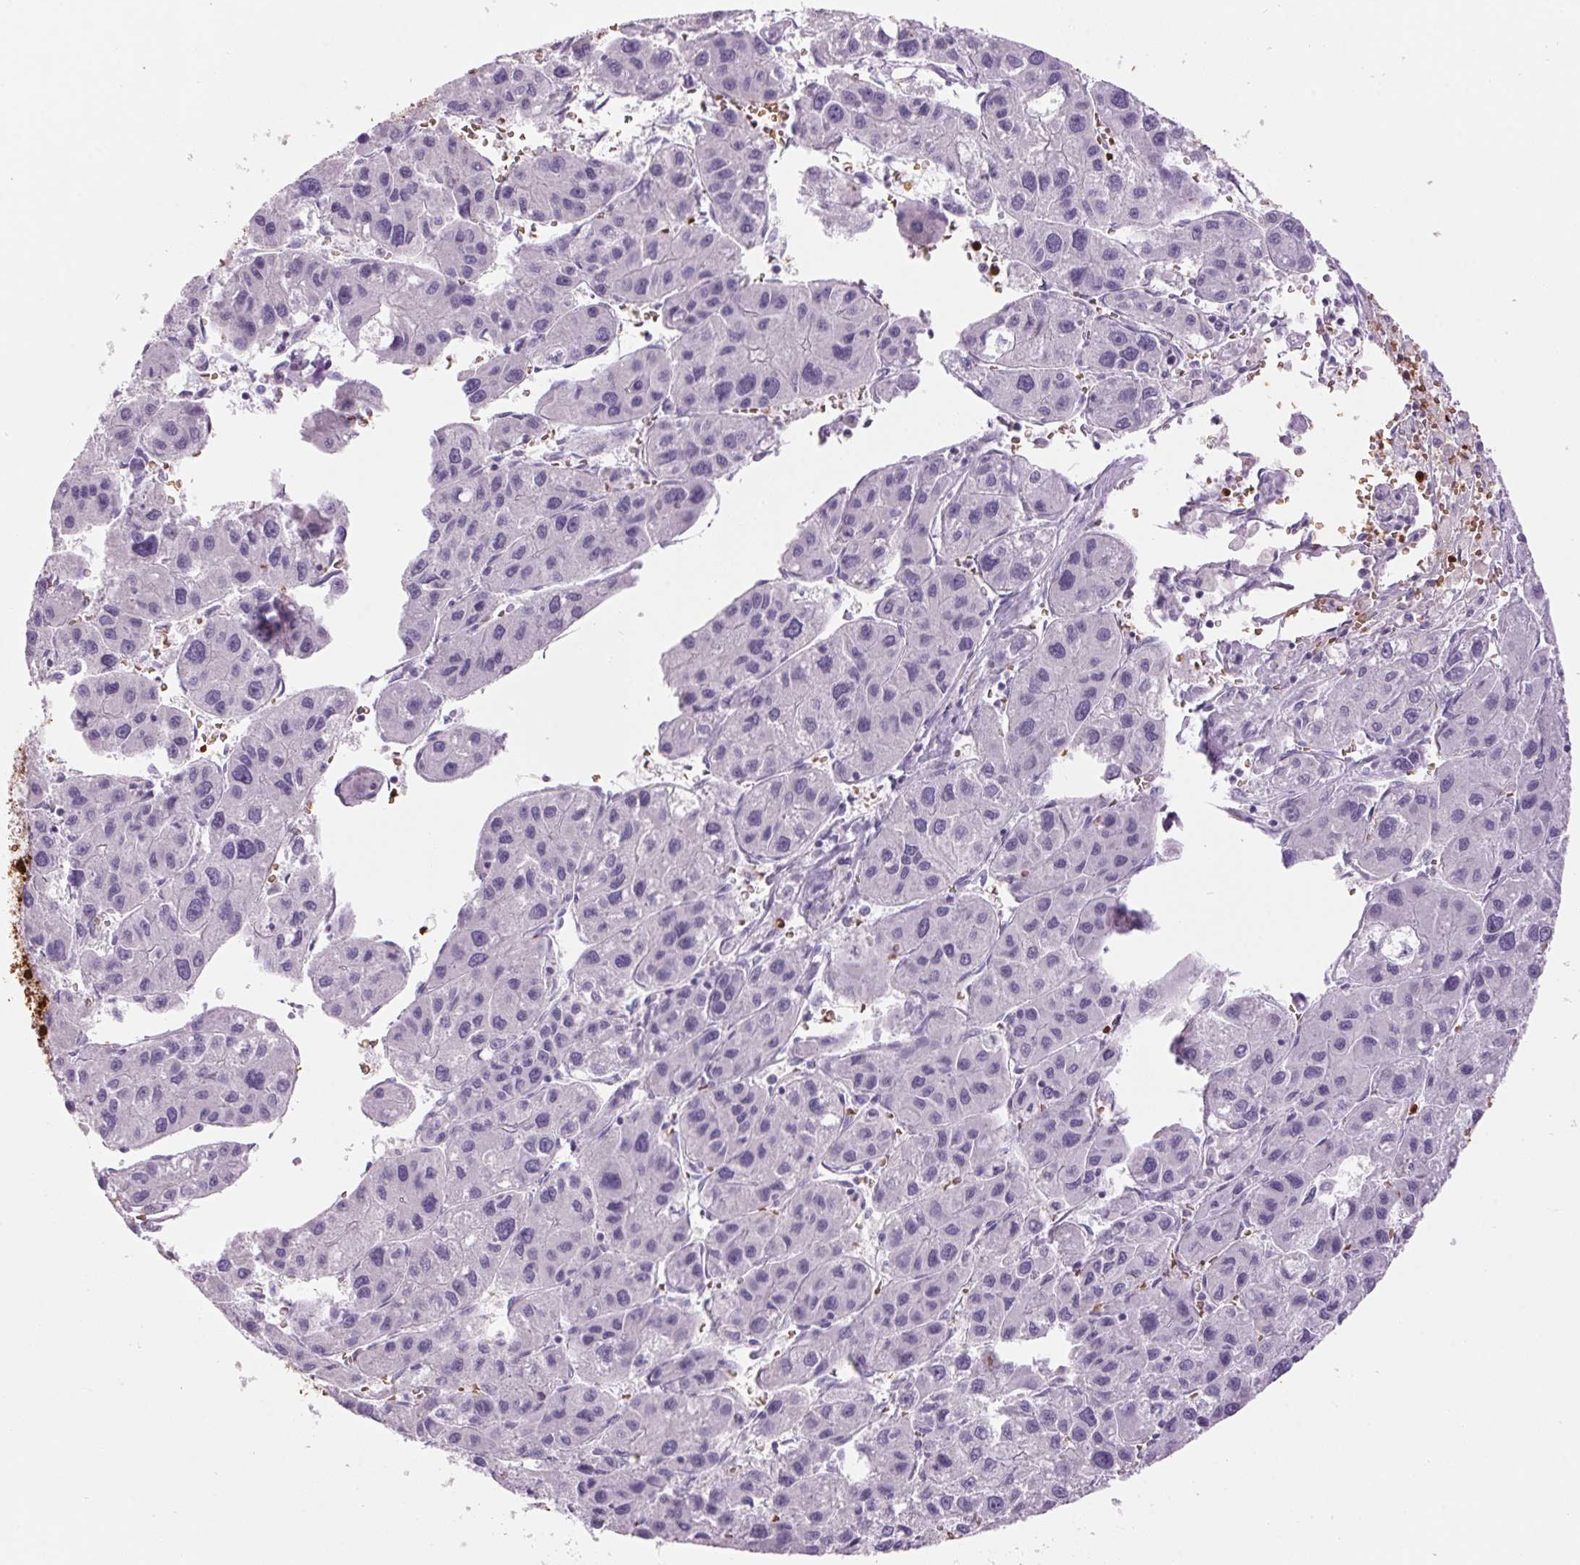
{"staining": {"intensity": "negative", "quantity": "none", "location": "none"}, "tissue": "liver cancer", "cell_type": "Tumor cells", "image_type": "cancer", "snomed": [{"axis": "morphology", "description": "Carcinoma, Hepatocellular, NOS"}, {"axis": "topography", "description": "Liver"}], "caption": "Immunohistochemical staining of human hepatocellular carcinoma (liver) exhibits no significant positivity in tumor cells.", "gene": "HBQ1", "patient": {"sex": "male", "age": 73}}